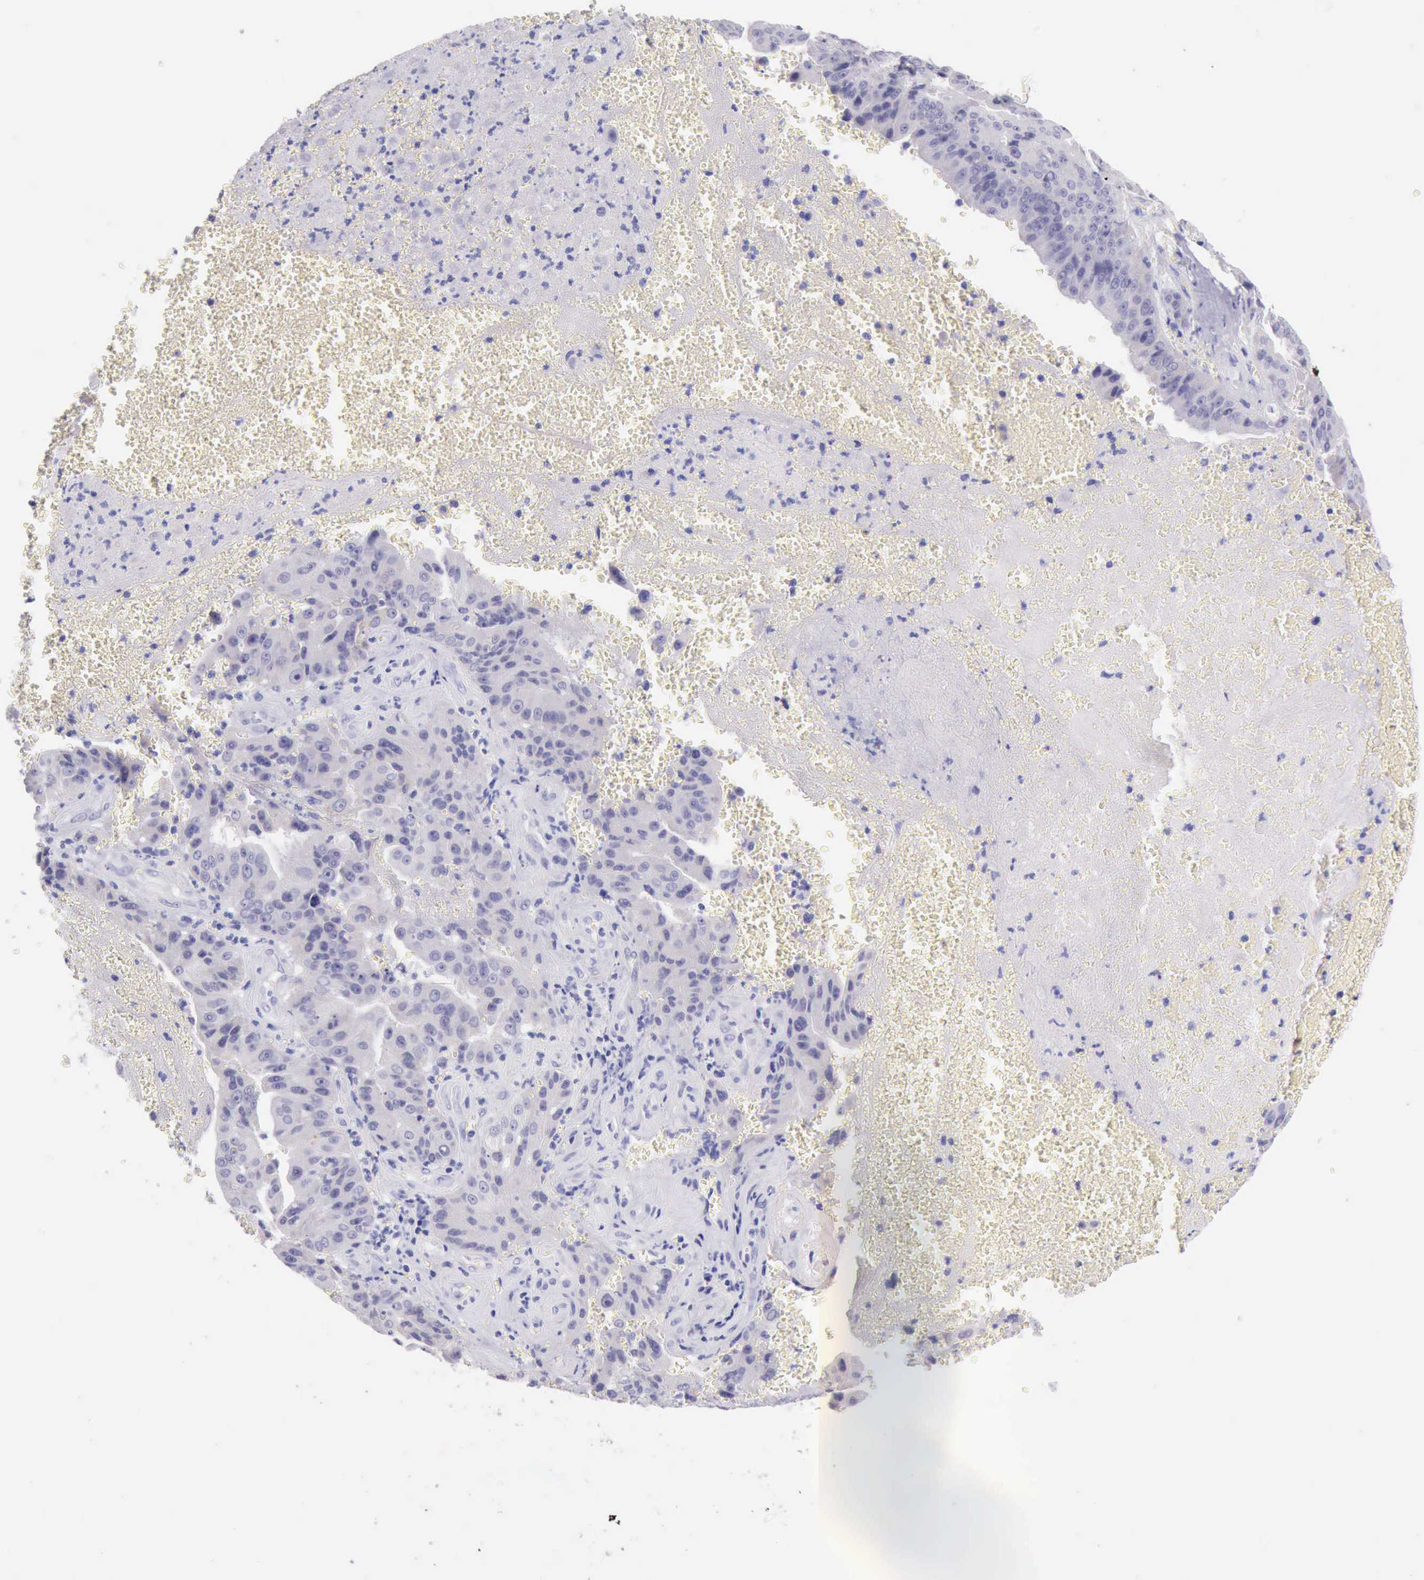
{"staining": {"intensity": "negative", "quantity": "none", "location": "none"}, "tissue": "liver cancer", "cell_type": "Tumor cells", "image_type": "cancer", "snomed": [{"axis": "morphology", "description": "Cholangiocarcinoma"}, {"axis": "topography", "description": "Liver"}], "caption": "High power microscopy image of an immunohistochemistry histopathology image of liver cancer (cholangiocarcinoma), revealing no significant expression in tumor cells.", "gene": "LRFN5", "patient": {"sex": "female", "age": 79}}